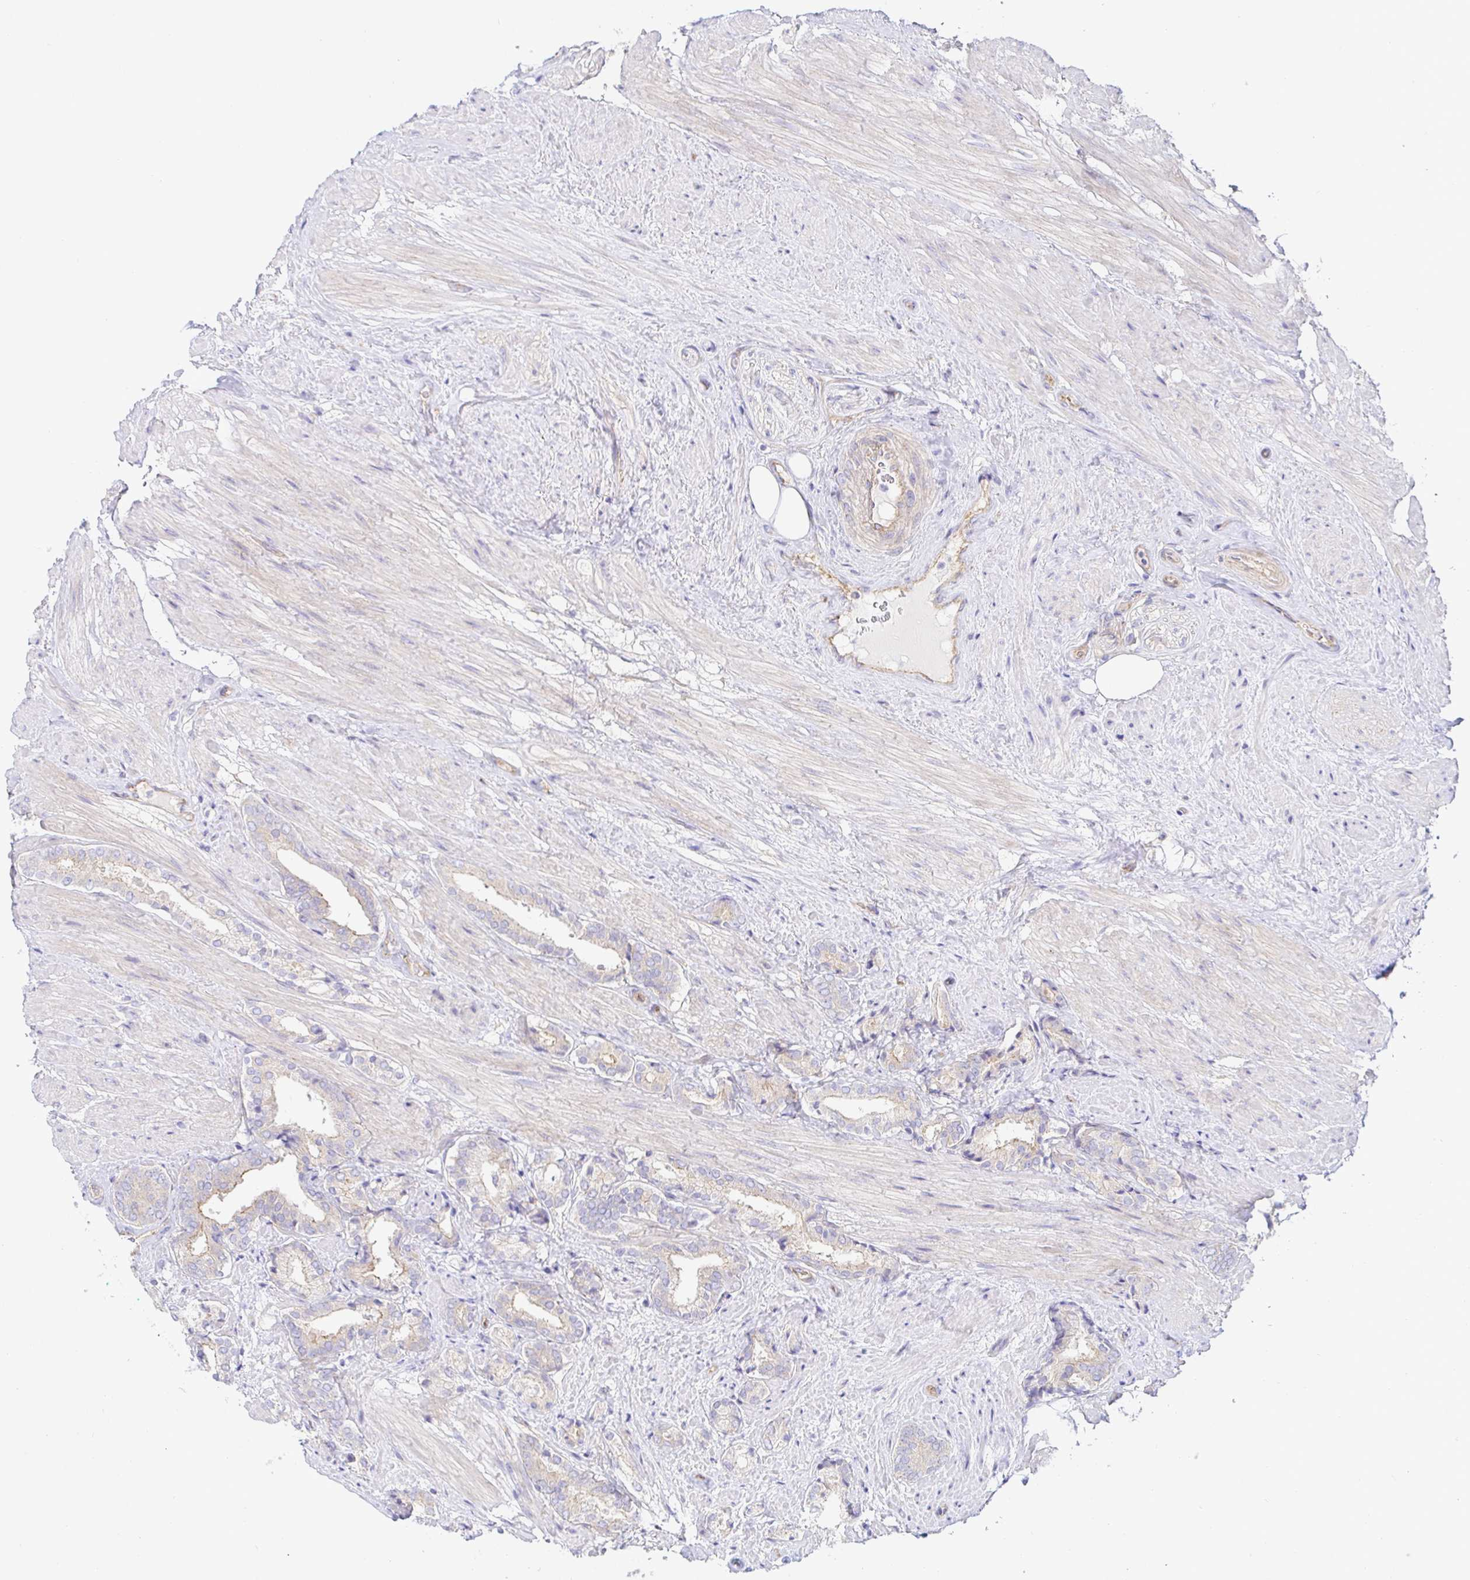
{"staining": {"intensity": "weak", "quantity": "<25%", "location": "cytoplasmic/membranous"}, "tissue": "prostate cancer", "cell_type": "Tumor cells", "image_type": "cancer", "snomed": [{"axis": "morphology", "description": "Adenocarcinoma, High grade"}, {"axis": "topography", "description": "Prostate"}], "caption": "Photomicrograph shows no protein expression in tumor cells of prostate cancer (adenocarcinoma (high-grade)) tissue.", "gene": "ARL4D", "patient": {"sex": "male", "age": 56}}